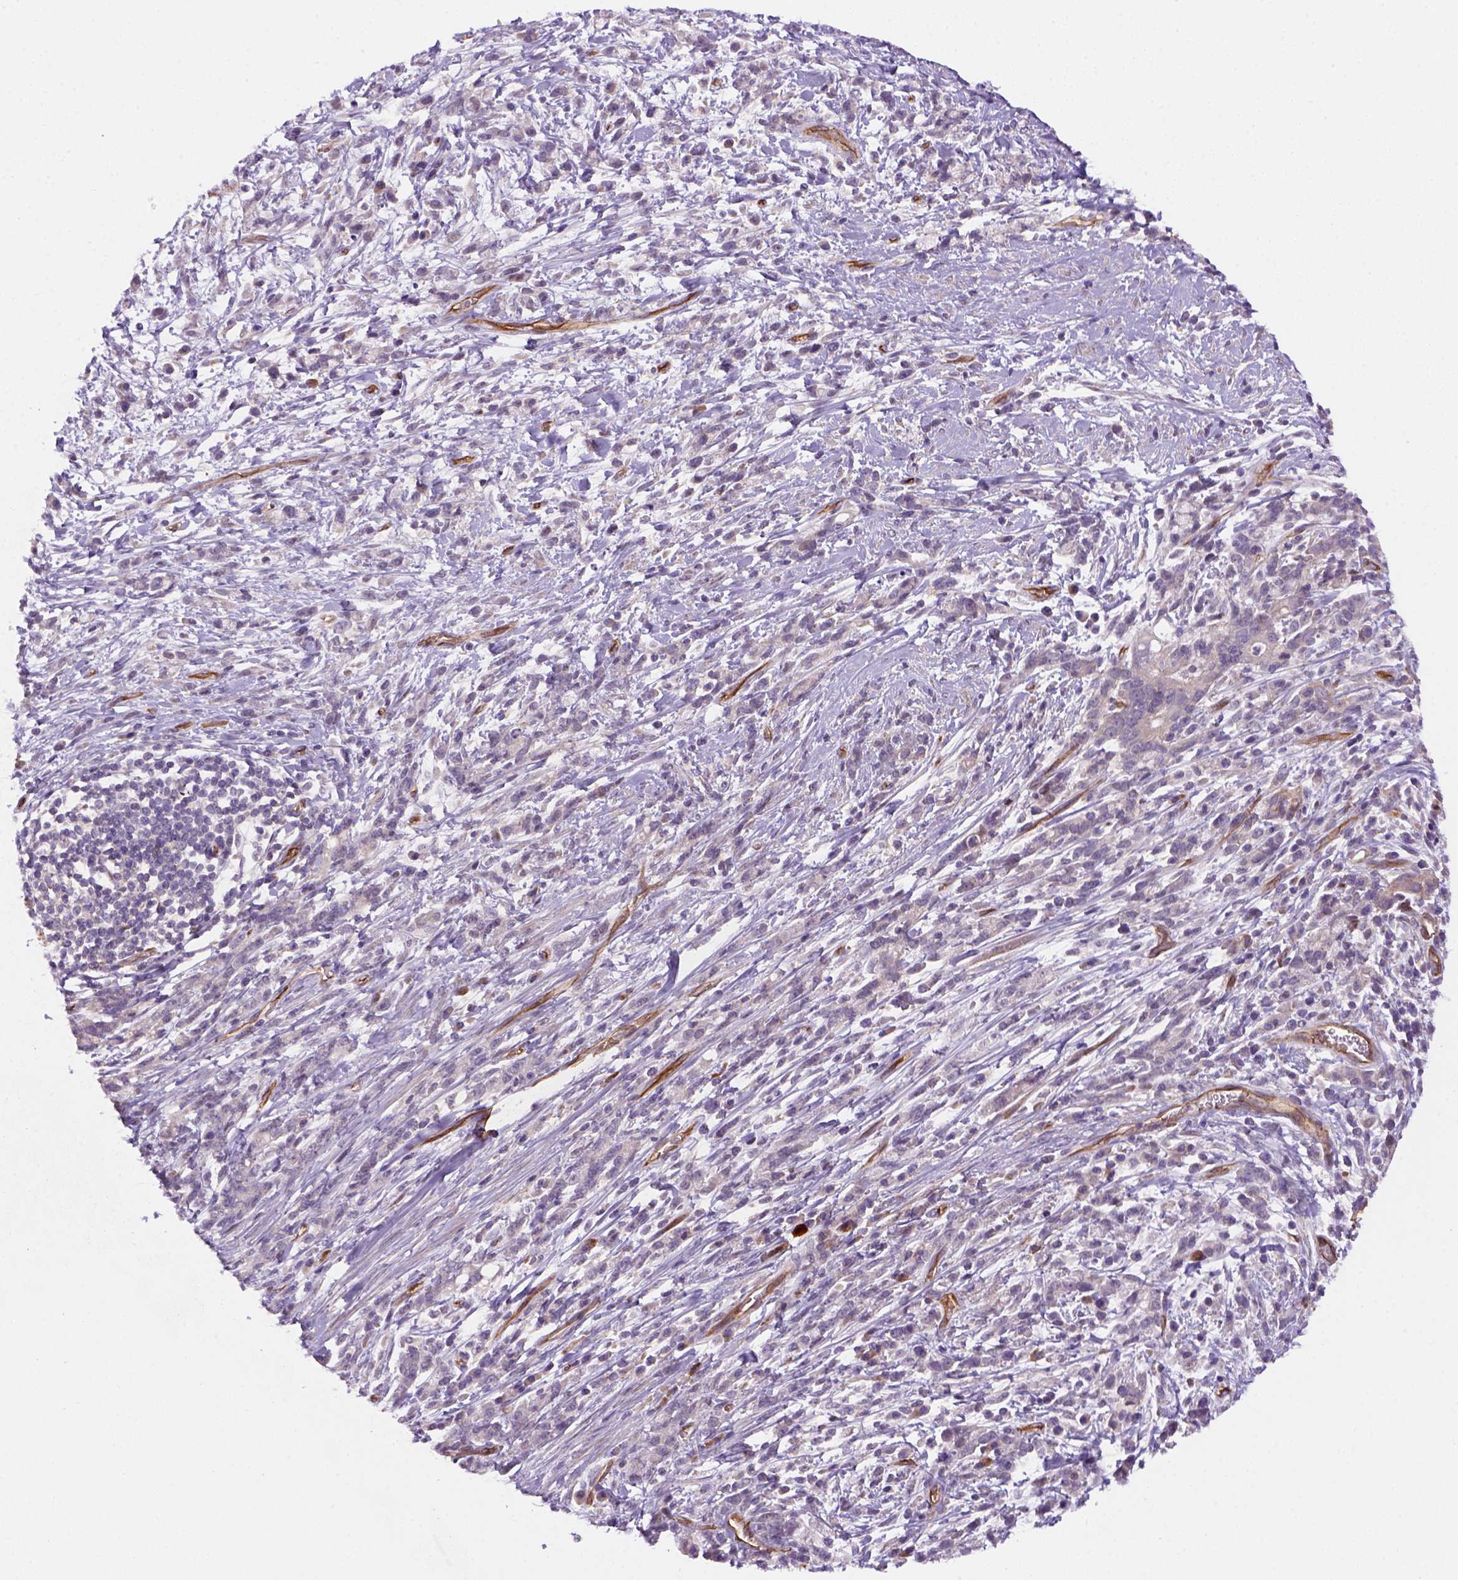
{"staining": {"intensity": "negative", "quantity": "none", "location": "none"}, "tissue": "stomach cancer", "cell_type": "Tumor cells", "image_type": "cancer", "snomed": [{"axis": "morphology", "description": "Adenocarcinoma, NOS"}, {"axis": "topography", "description": "Stomach"}], "caption": "IHC of adenocarcinoma (stomach) demonstrates no staining in tumor cells.", "gene": "VSTM5", "patient": {"sex": "female", "age": 57}}